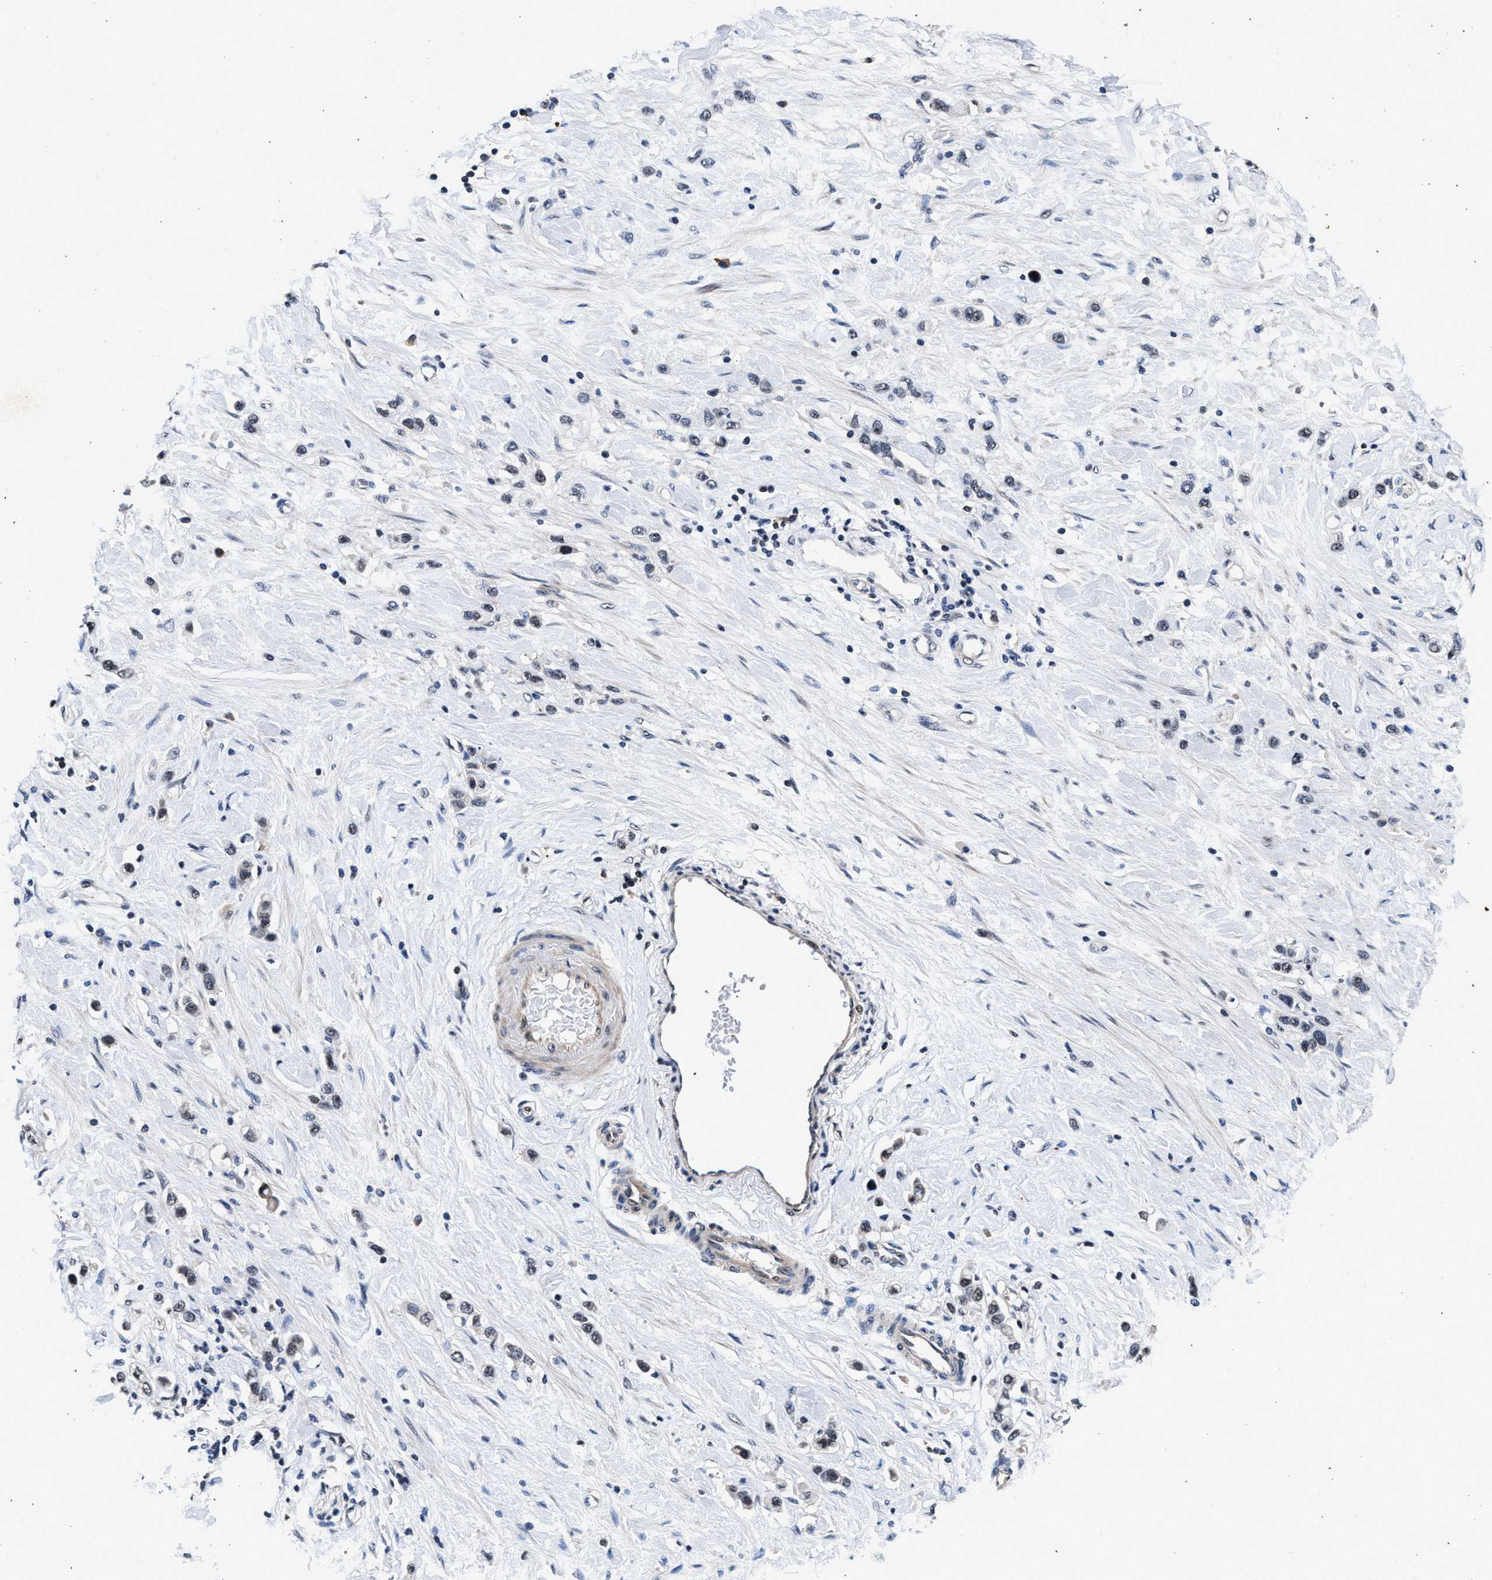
{"staining": {"intensity": "weak", "quantity": "<25%", "location": "nuclear"}, "tissue": "stomach cancer", "cell_type": "Tumor cells", "image_type": "cancer", "snomed": [{"axis": "morphology", "description": "Adenocarcinoma, NOS"}, {"axis": "topography", "description": "Stomach"}], "caption": "An immunohistochemistry (IHC) photomicrograph of stomach cancer is shown. There is no staining in tumor cells of stomach cancer. Brightfield microscopy of immunohistochemistry stained with DAB (brown) and hematoxylin (blue), captured at high magnification.", "gene": "USP16", "patient": {"sex": "female", "age": 65}}